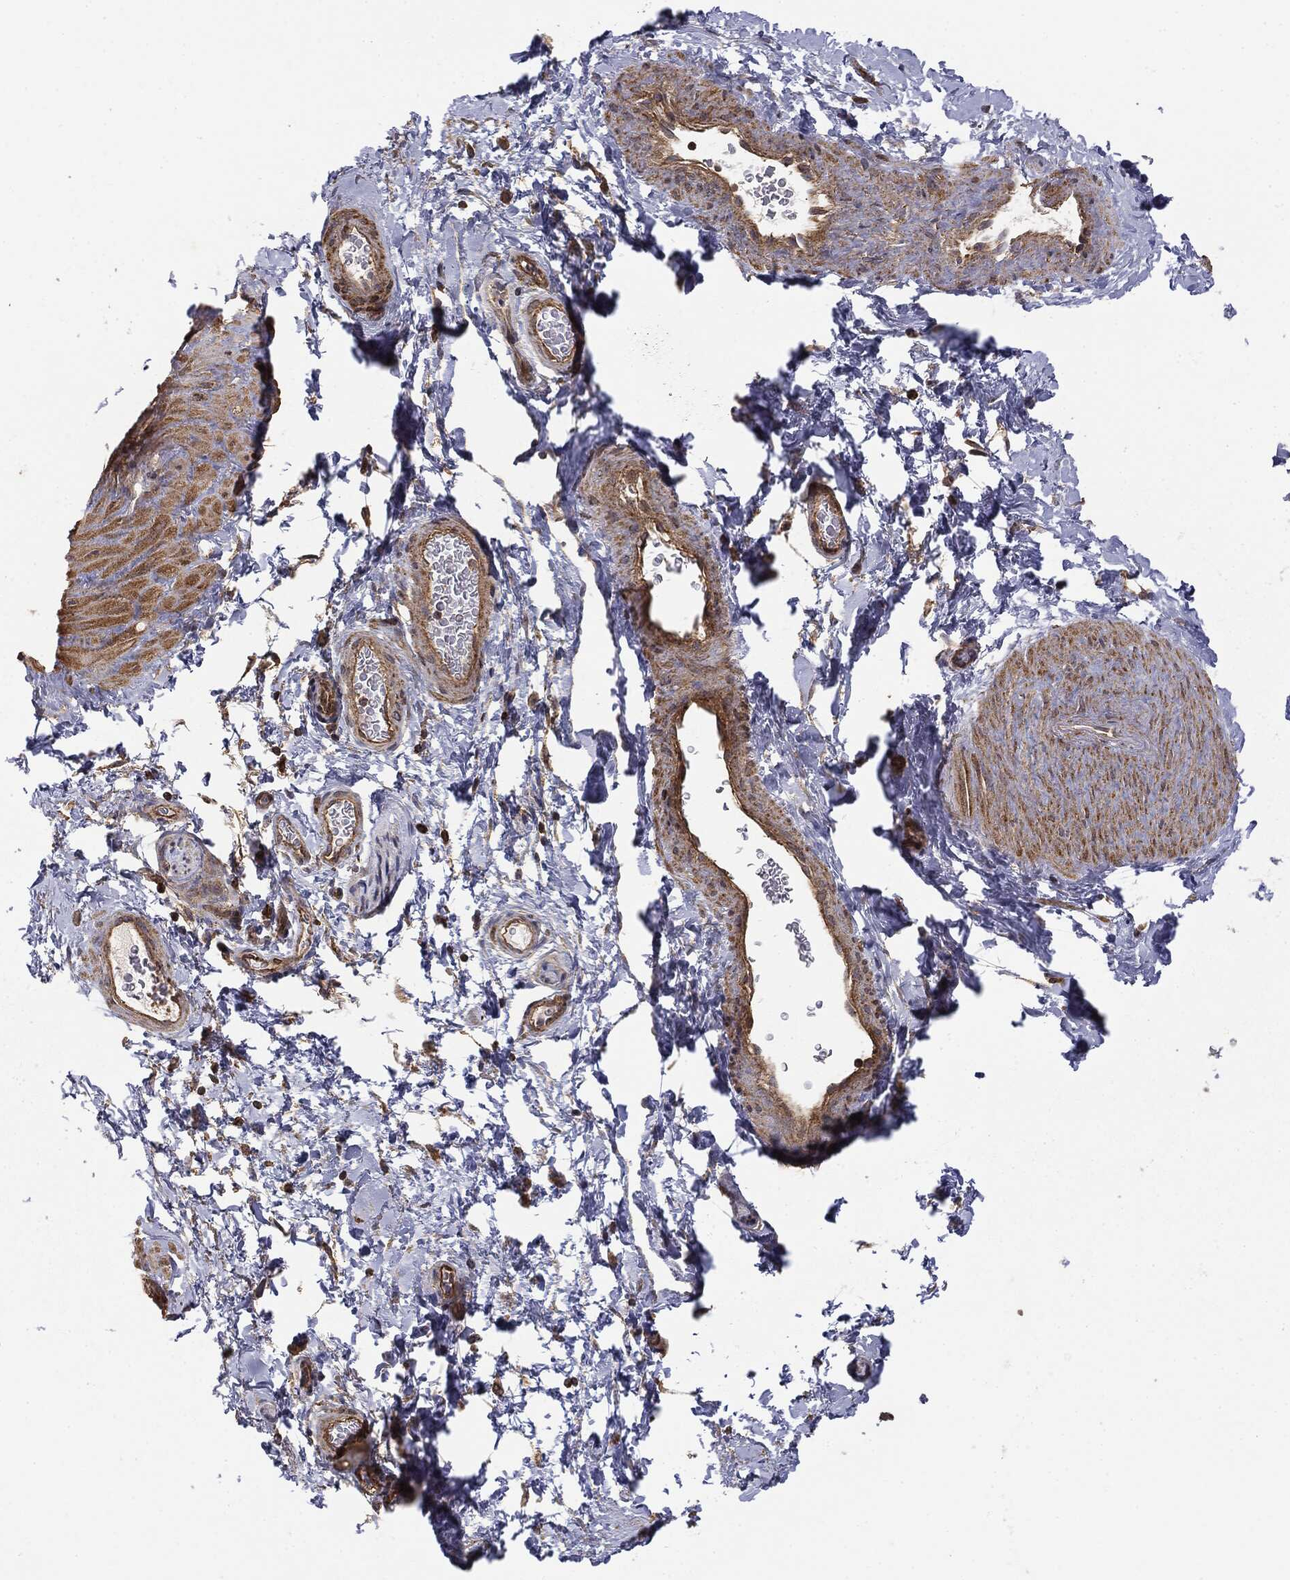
{"staining": {"intensity": "negative", "quantity": "none", "location": "none"}, "tissue": "soft tissue", "cell_type": "Fibroblasts", "image_type": "normal", "snomed": [{"axis": "morphology", "description": "Normal tissue, NOS"}, {"axis": "topography", "description": "Soft tissue"}, {"axis": "topography", "description": "Vascular tissue"}], "caption": "Immunohistochemistry (IHC) of benign soft tissue shows no positivity in fibroblasts. Nuclei are stained in blue.", "gene": "MTOR", "patient": {"sex": "male", "age": 41}}